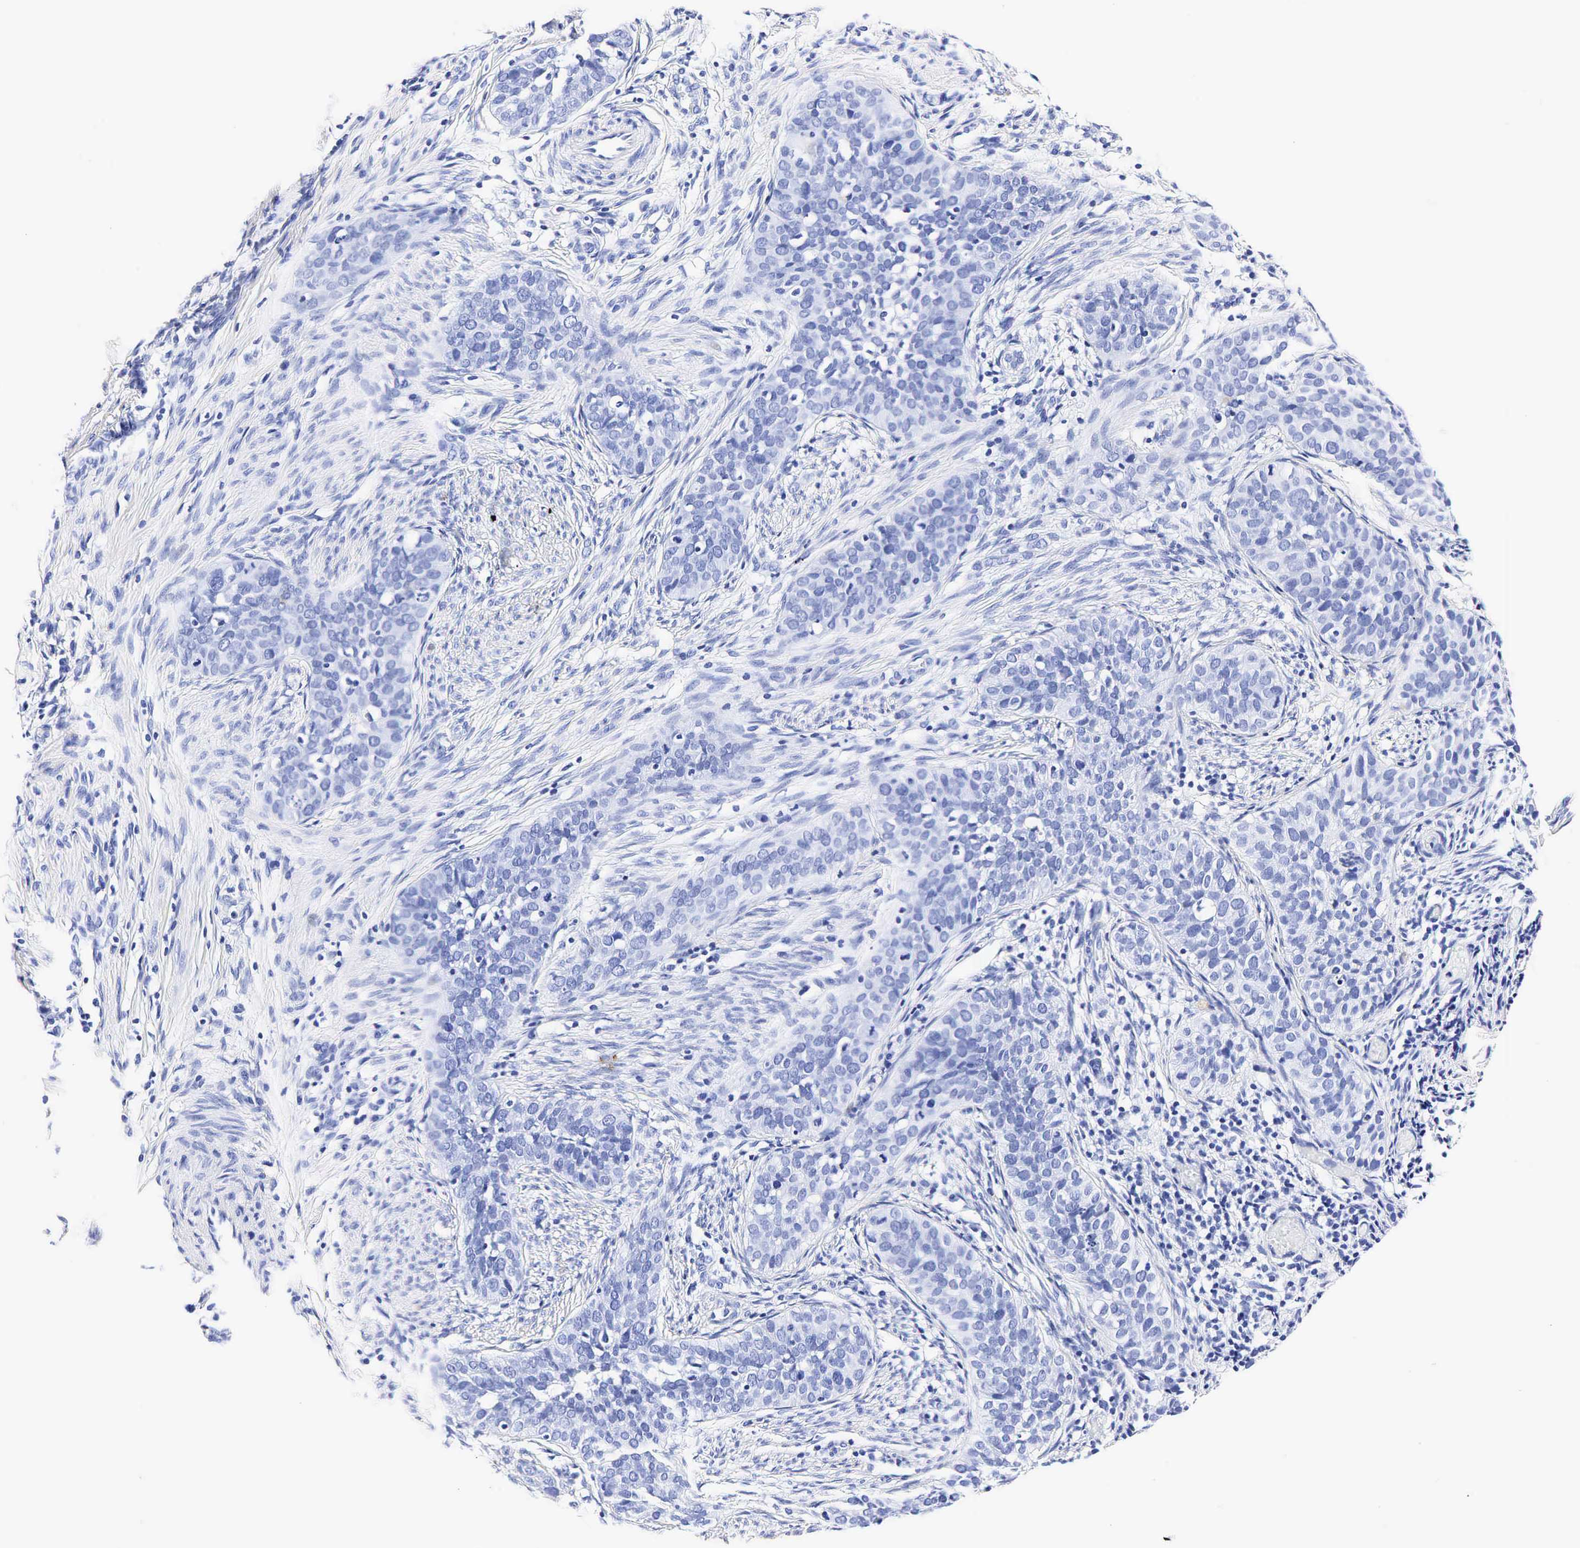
{"staining": {"intensity": "negative", "quantity": "none", "location": "none"}, "tissue": "cervical cancer", "cell_type": "Tumor cells", "image_type": "cancer", "snomed": [{"axis": "morphology", "description": "Squamous cell carcinoma, NOS"}, {"axis": "topography", "description": "Cervix"}], "caption": "Cervical squamous cell carcinoma stained for a protein using immunohistochemistry (IHC) shows no staining tumor cells.", "gene": "KLK3", "patient": {"sex": "female", "age": 31}}